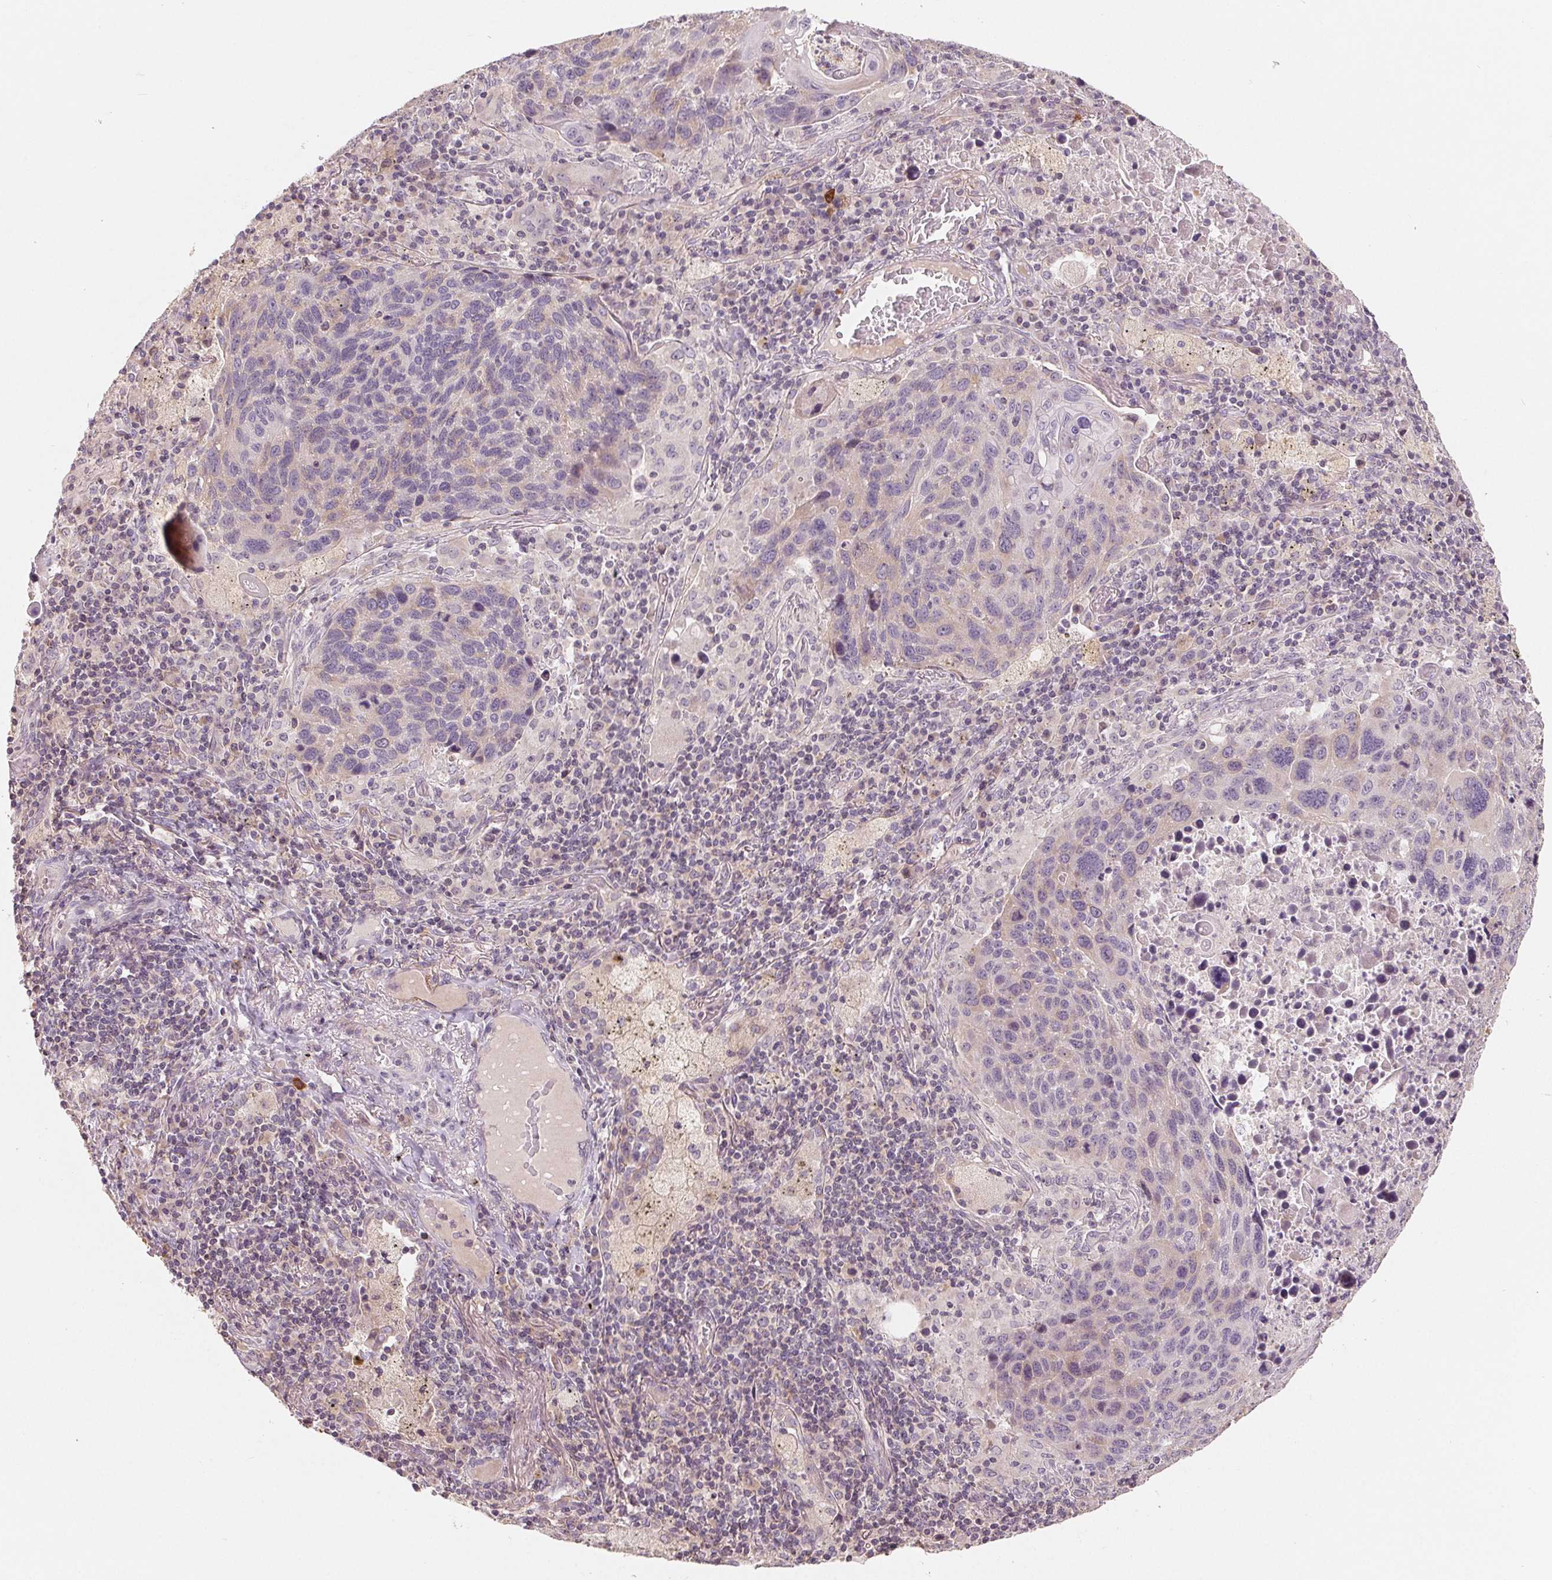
{"staining": {"intensity": "negative", "quantity": "none", "location": "none"}, "tissue": "lung cancer", "cell_type": "Tumor cells", "image_type": "cancer", "snomed": [{"axis": "morphology", "description": "Squamous cell carcinoma, NOS"}, {"axis": "topography", "description": "Lung"}], "caption": "This is an immunohistochemistry (IHC) photomicrograph of human lung cancer. There is no positivity in tumor cells.", "gene": "AQP8", "patient": {"sex": "male", "age": 68}}